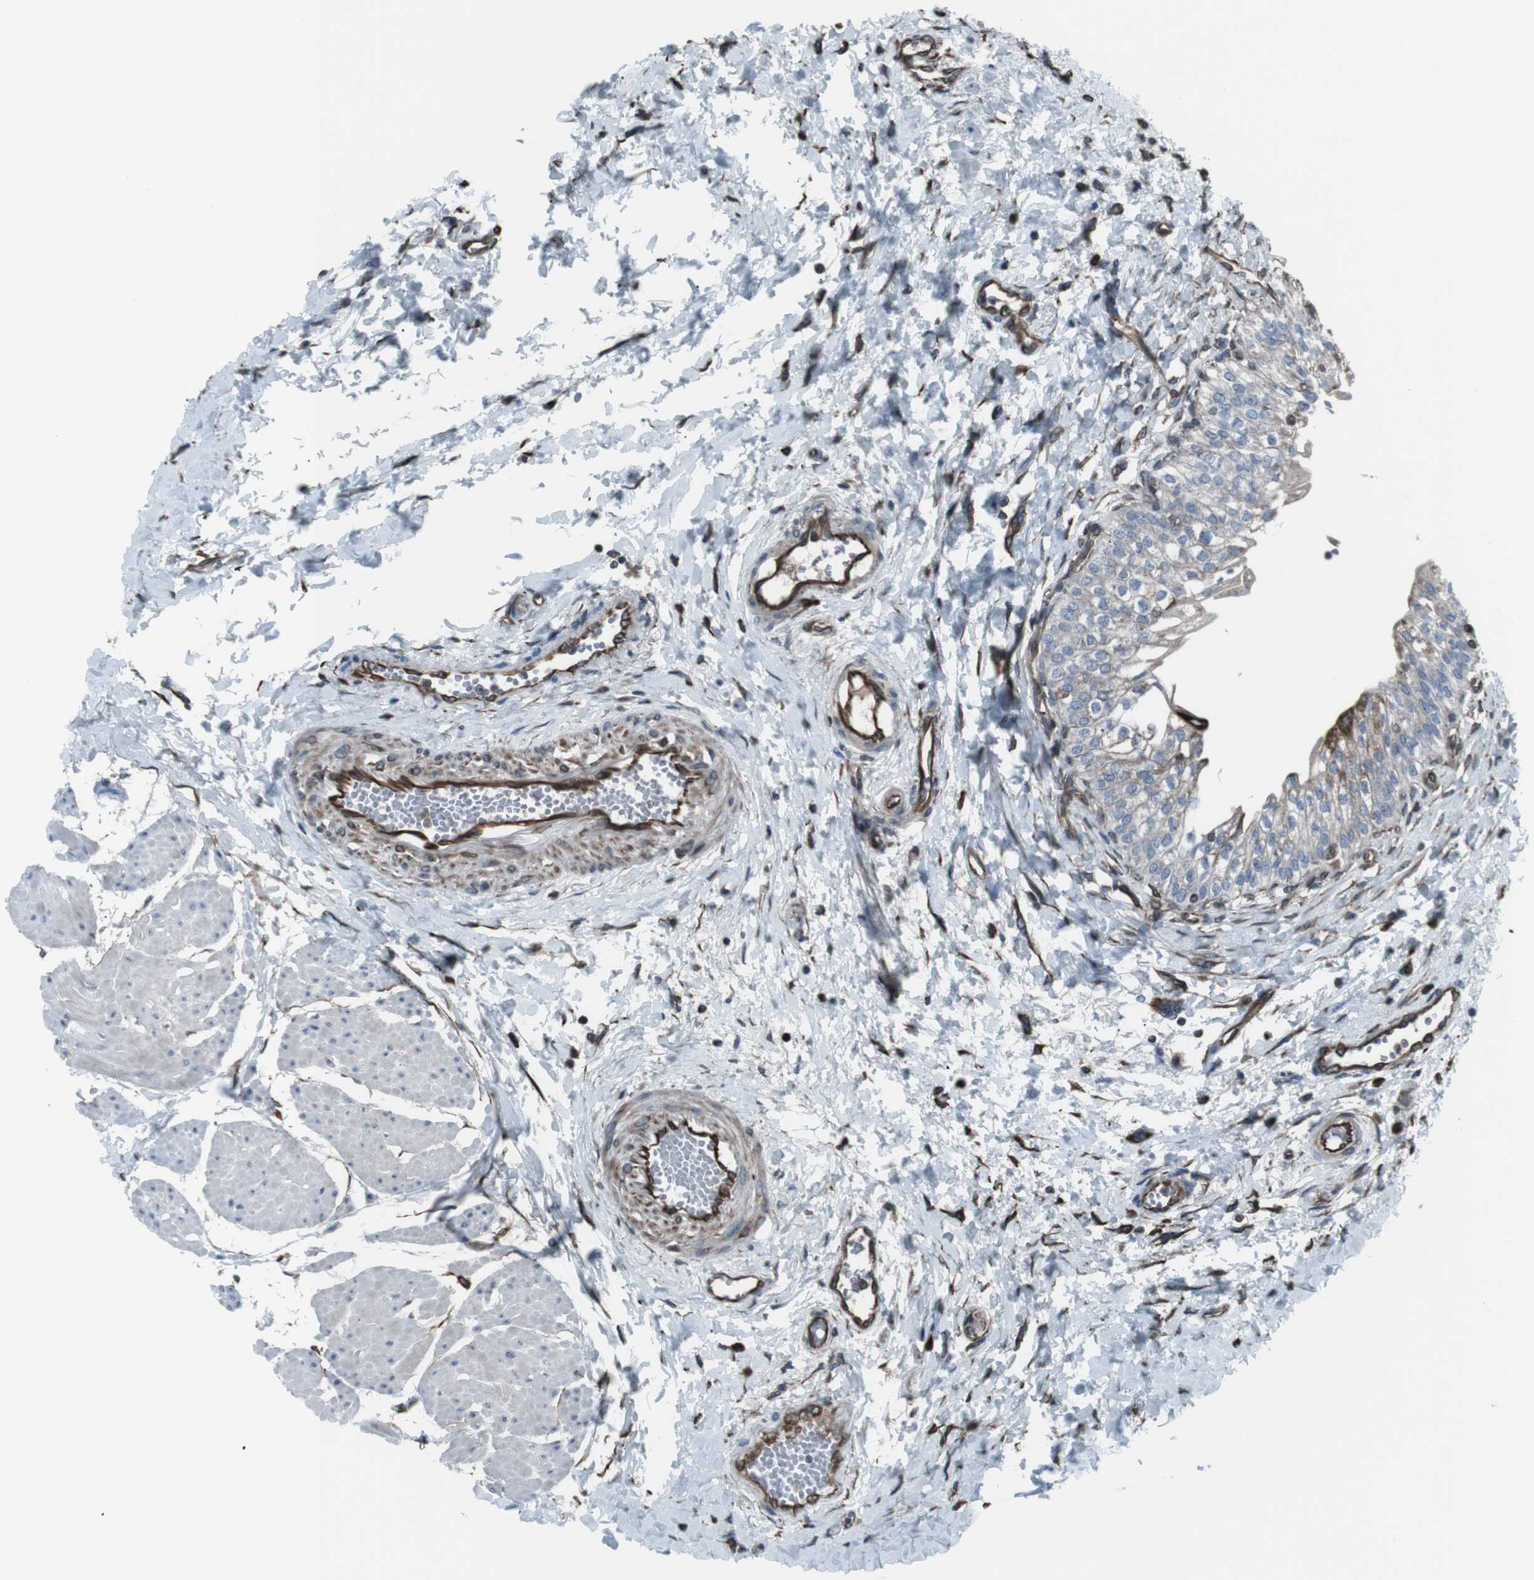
{"staining": {"intensity": "weak", "quantity": "<25%", "location": "cytoplasmic/membranous"}, "tissue": "urinary bladder", "cell_type": "Urothelial cells", "image_type": "normal", "snomed": [{"axis": "morphology", "description": "Normal tissue, NOS"}, {"axis": "topography", "description": "Urinary bladder"}], "caption": "A high-resolution micrograph shows IHC staining of normal urinary bladder, which demonstrates no significant expression in urothelial cells.", "gene": "TMEM141", "patient": {"sex": "male", "age": 55}}